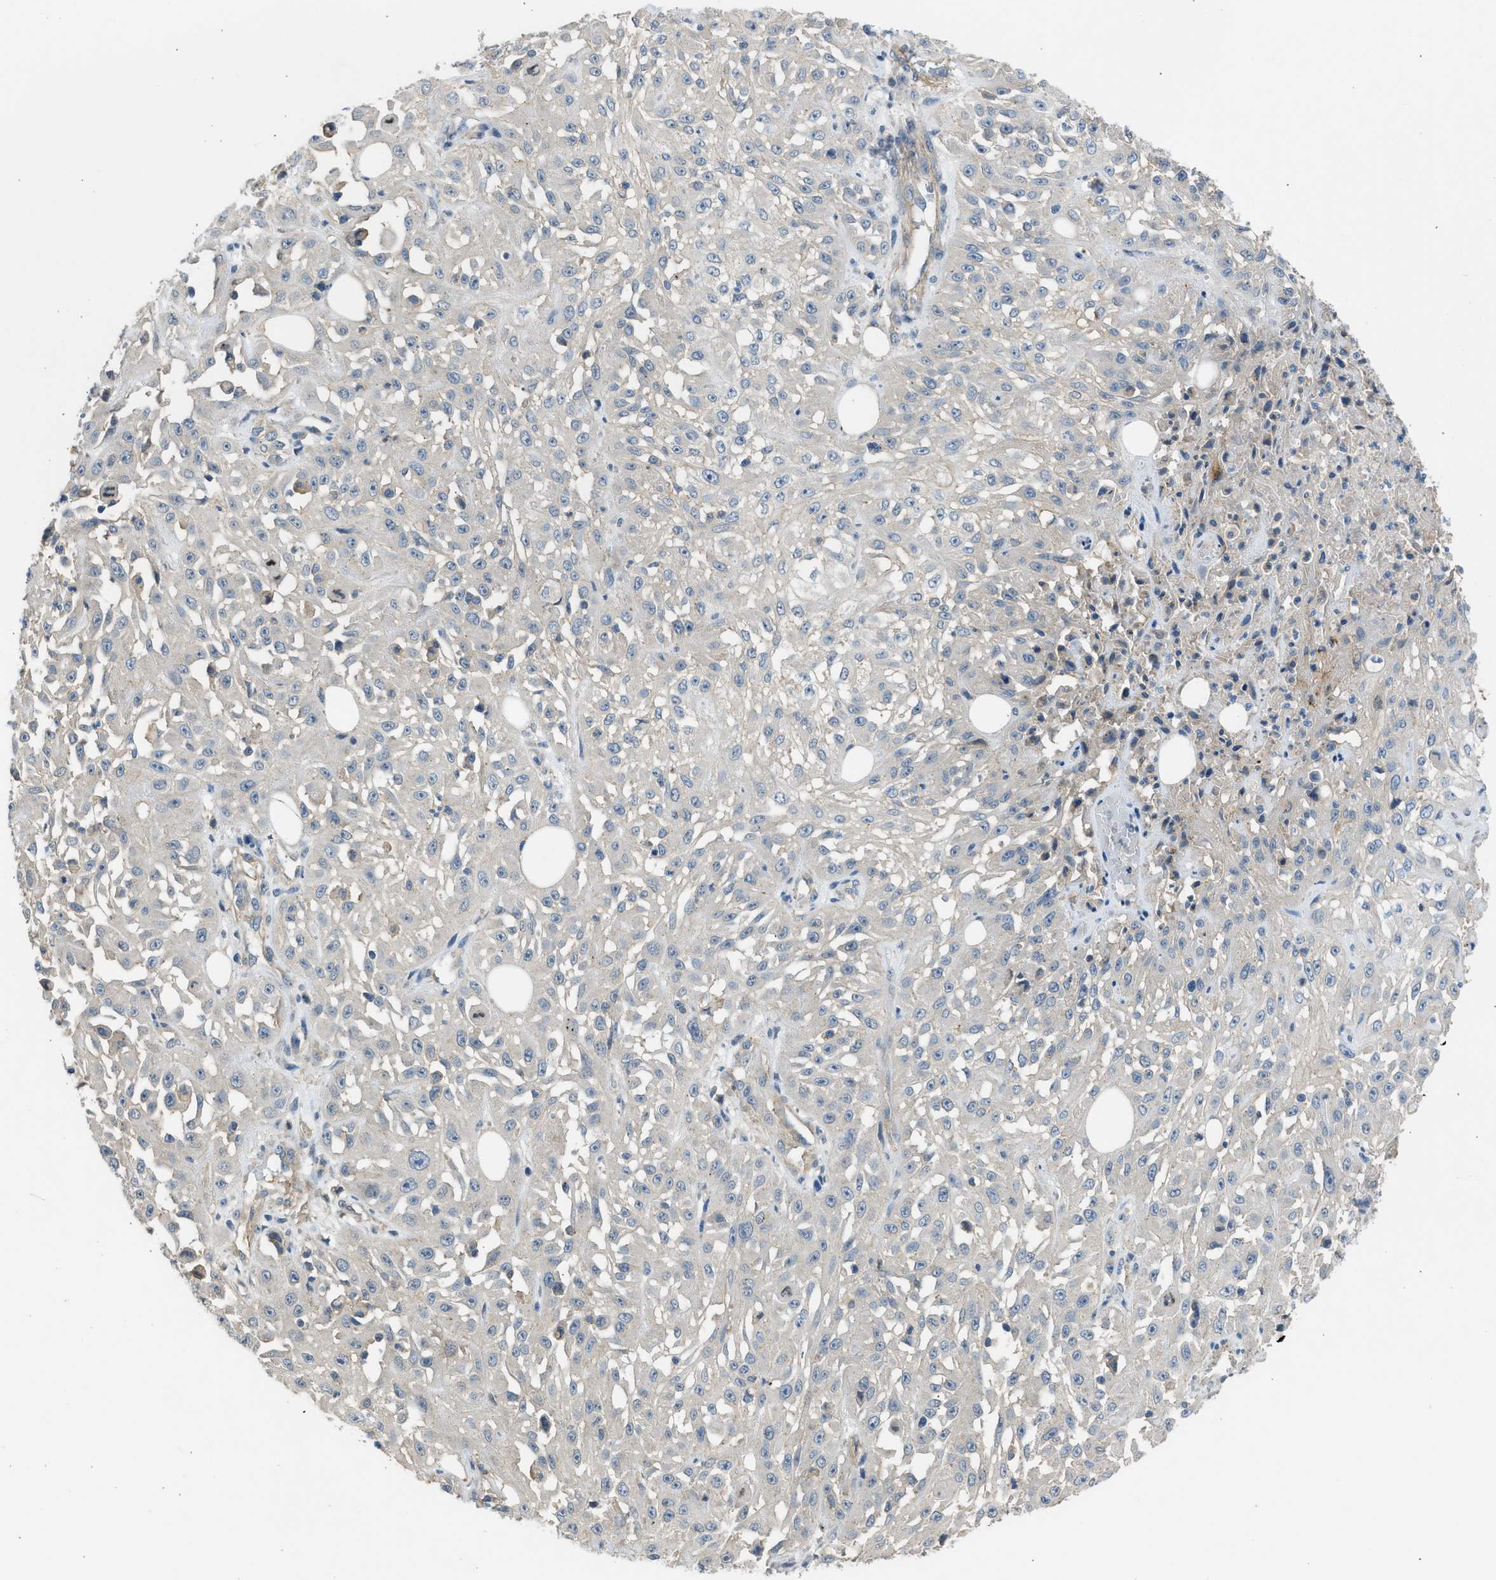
{"staining": {"intensity": "weak", "quantity": "<25%", "location": "cytoplasmic/membranous"}, "tissue": "skin cancer", "cell_type": "Tumor cells", "image_type": "cancer", "snomed": [{"axis": "morphology", "description": "Squamous cell carcinoma, NOS"}, {"axis": "morphology", "description": "Squamous cell carcinoma, metastatic, NOS"}, {"axis": "topography", "description": "Skin"}, {"axis": "topography", "description": "Lymph node"}], "caption": "IHC micrograph of neoplastic tissue: squamous cell carcinoma (skin) stained with DAB (3,3'-diaminobenzidine) displays no significant protein positivity in tumor cells.", "gene": "PCNX3", "patient": {"sex": "male", "age": 75}}